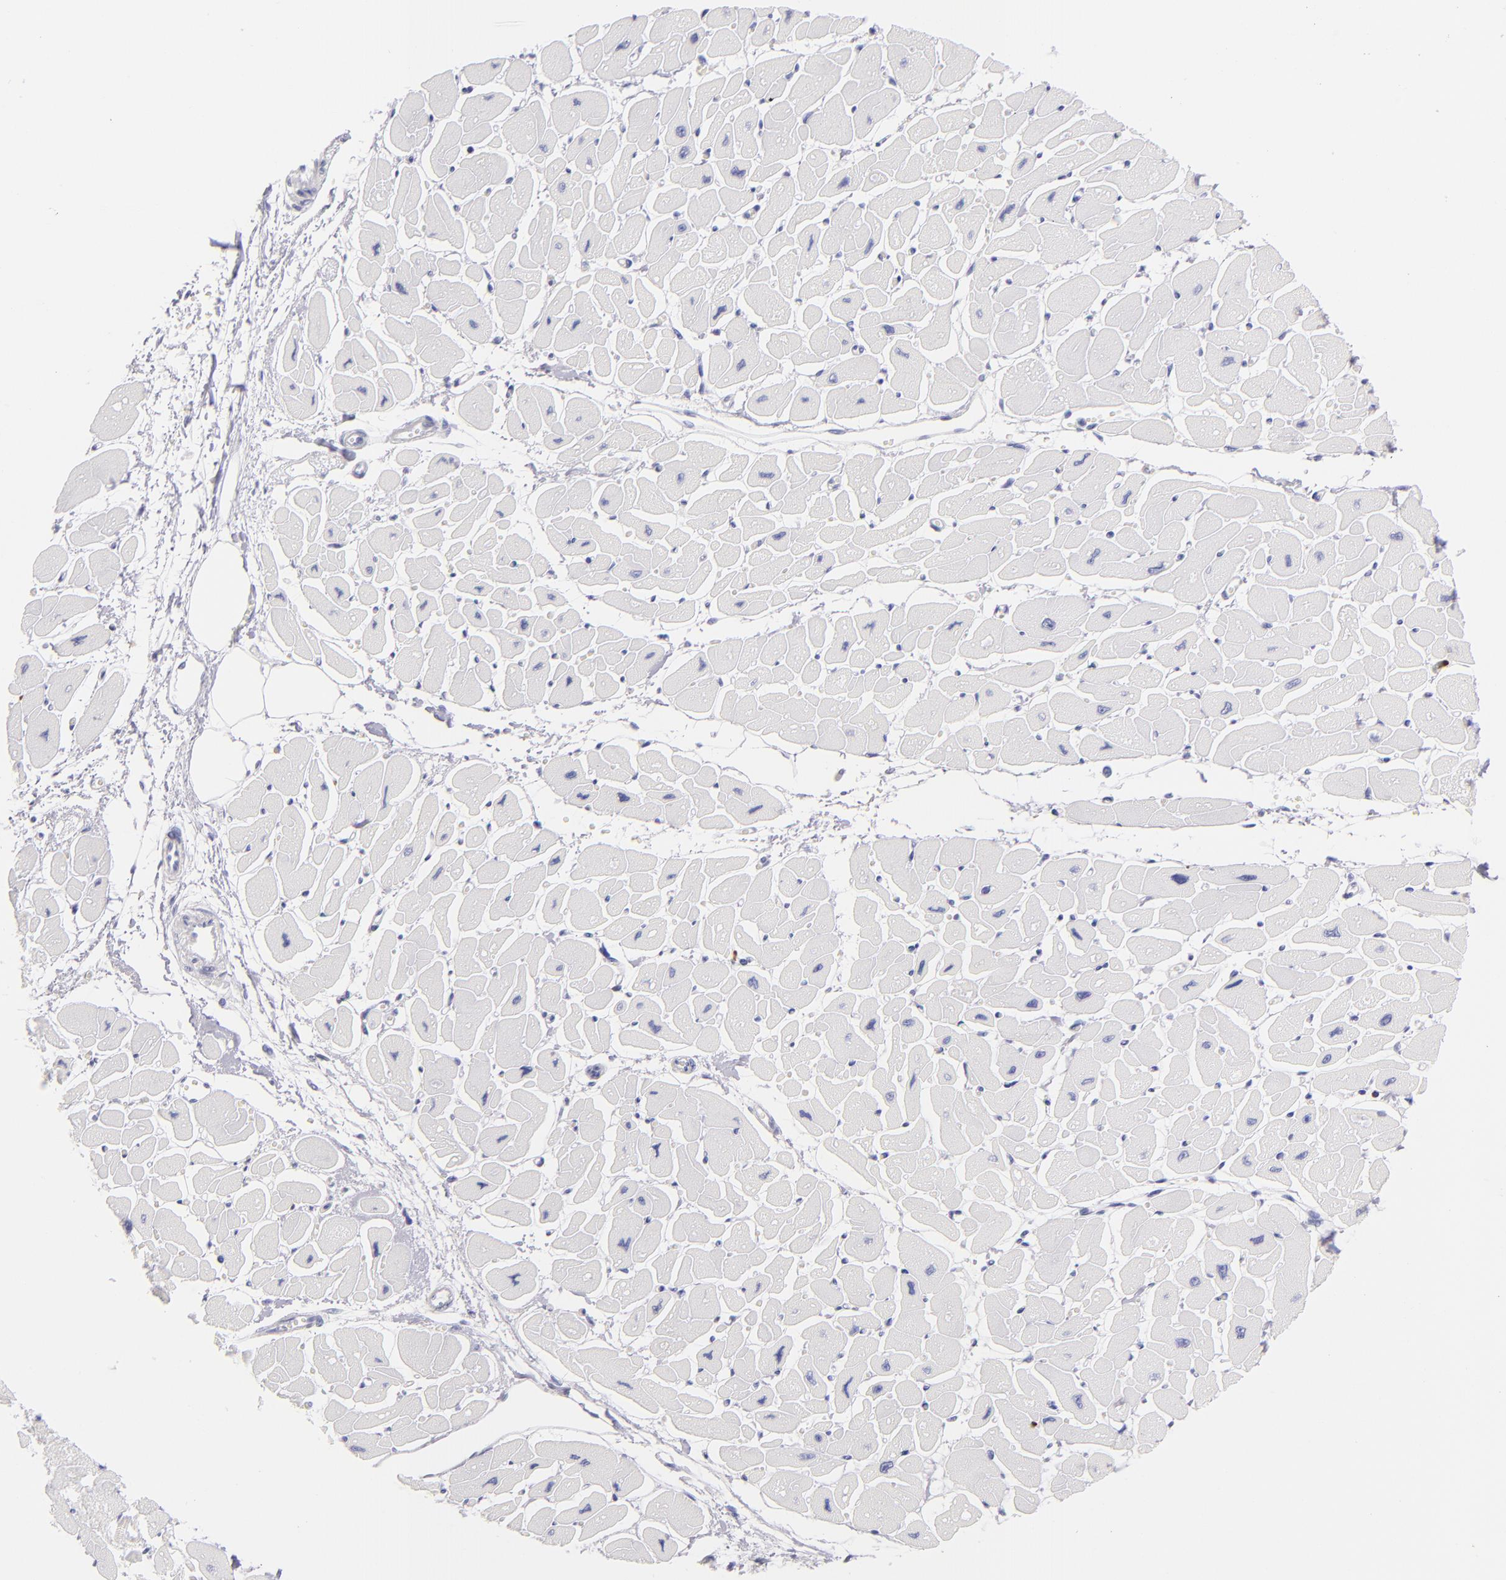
{"staining": {"intensity": "negative", "quantity": "none", "location": "none"}, "tissue": "heart muscle", "cell_type": "Cardiomyocytes", "image_type": "normal", "snomed": [{"axis": "morphology", "description": "Normal tissue, NOS"}, {"axis": "topography", "description": "Heart"}], "caption": "The immunohistochemistry (IHC) photomicrograph has no significant positivity in cardiomyocytes of heart muscle.", "gene": "PRF1", "patient": {"sex": "female", "age": 54}}